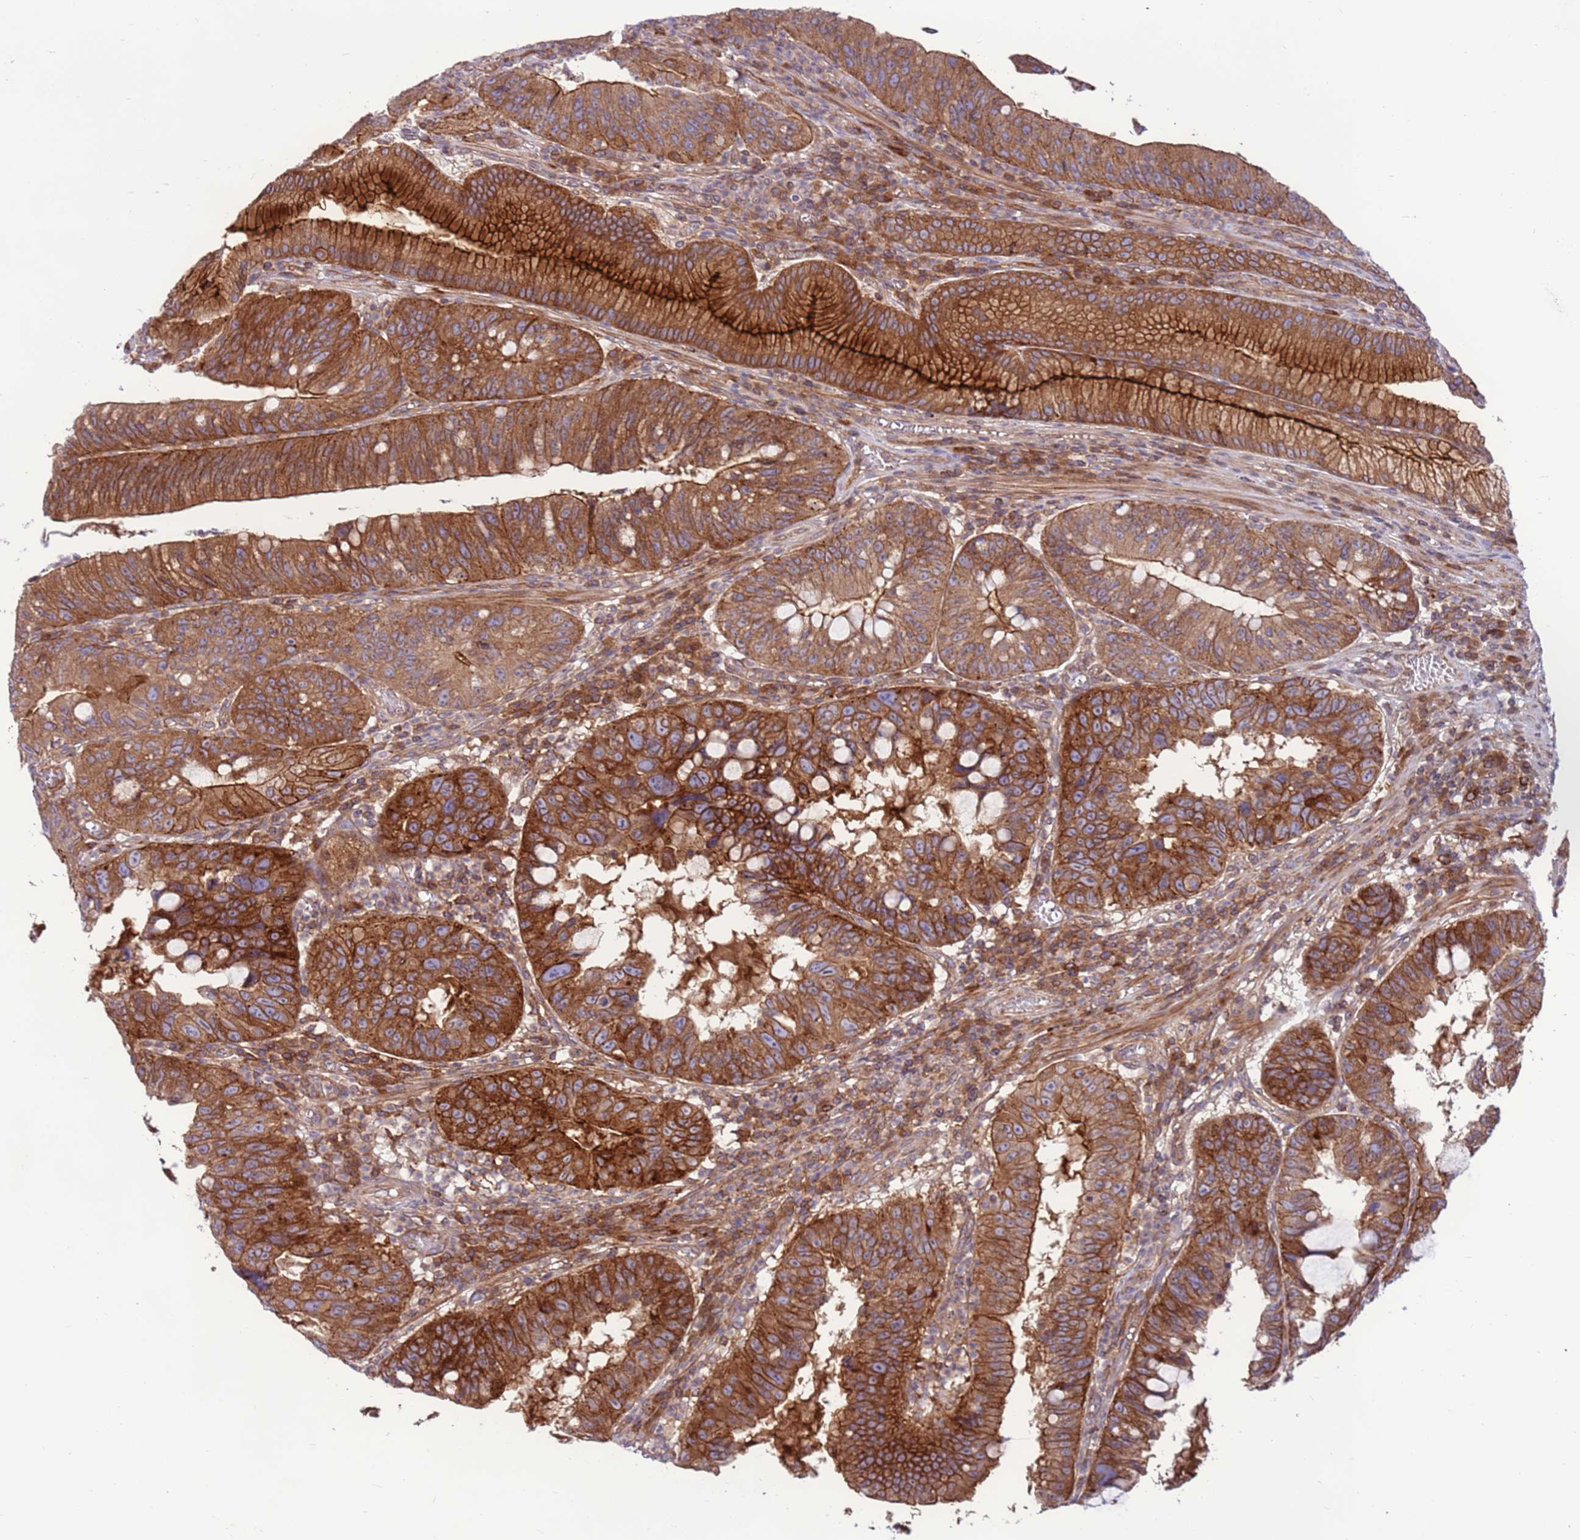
{"staining": {"intensity": "strong", "quantity": ">75%", "location": "cytoplasmic/membranous"}, "tissue": "stomach cancer", "cell_type": "Tumor cells", "image_type": "cancer", "snomed": [{"axis": "morphology", "description": "Adenocarcinoma, NOS"}, {"axis": "topography", "description": "Stomach"}], "caption": "Human stomach adenocarcinoma stained with a protein marker reveals strong staining in tumor cells.", "gene": "DDX19B", "patient": {"sex": "male", "age": 59}}